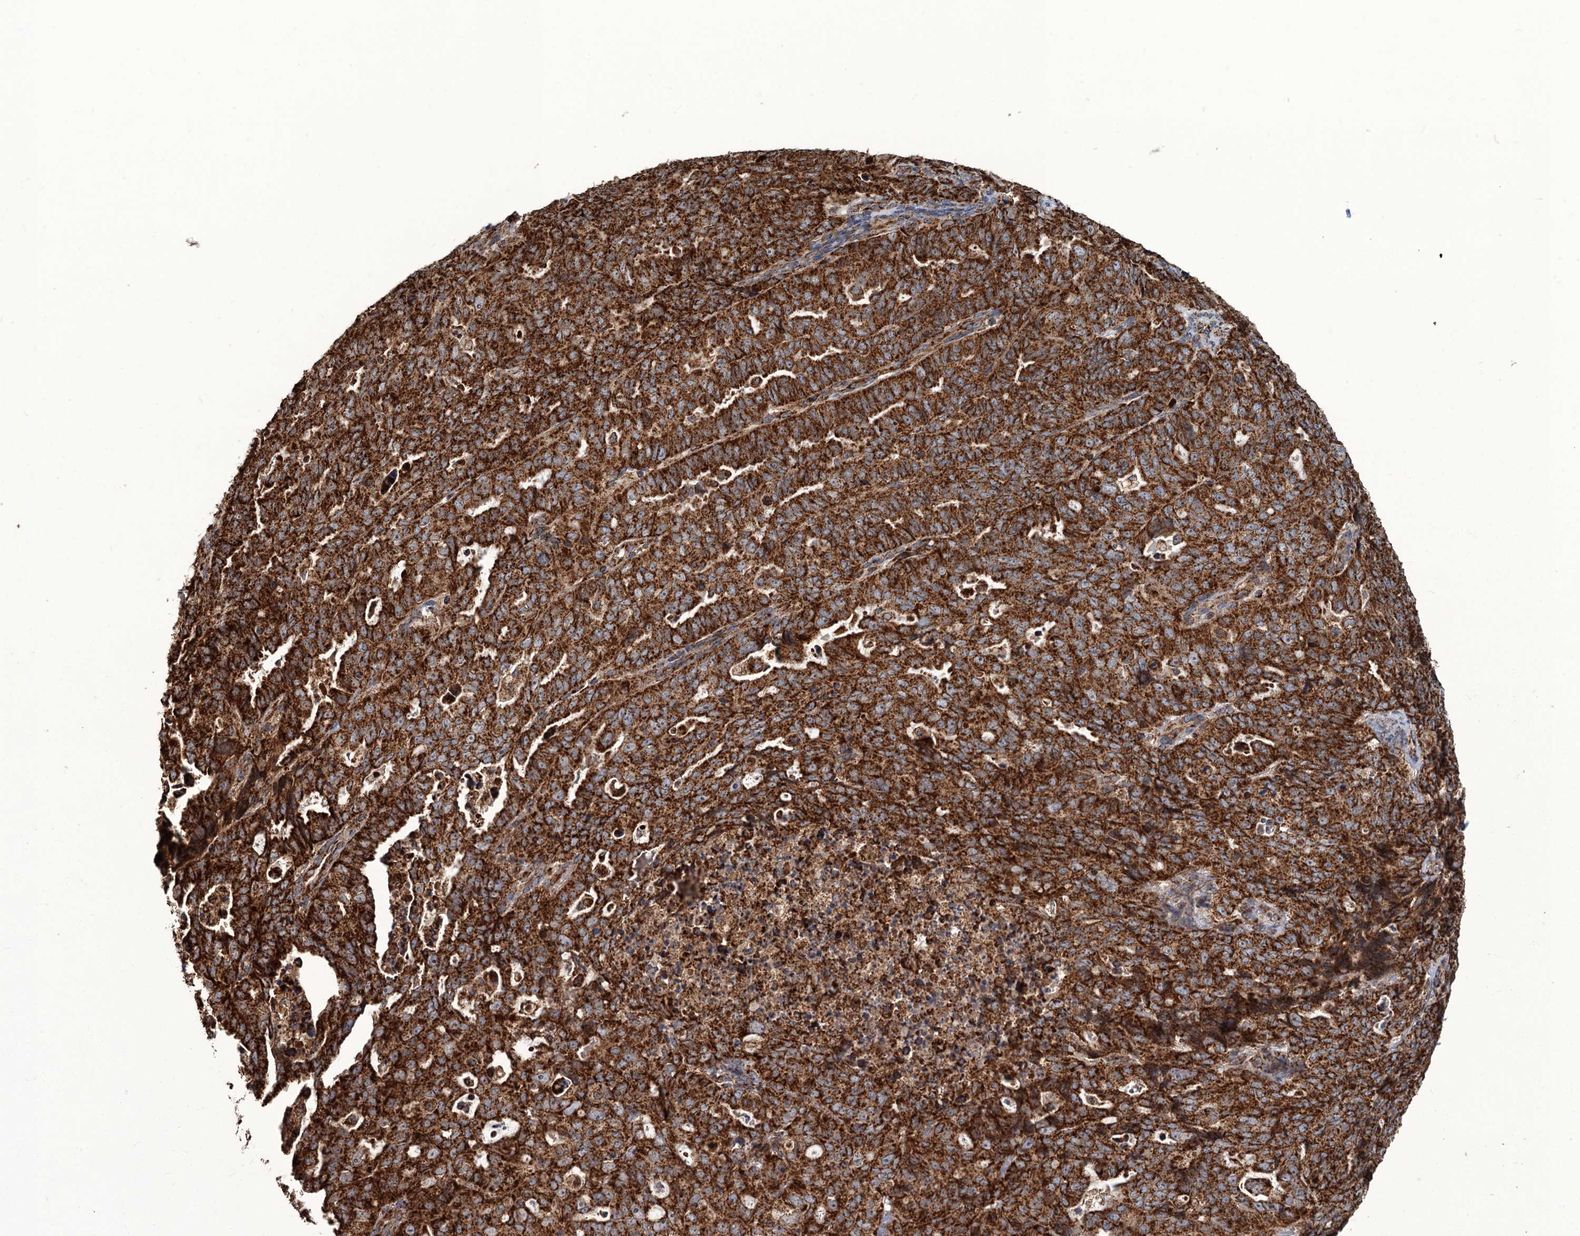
{"staining": {"intensity": "strong", "quantity": ">75%", "location": "cytoplasmic/membranous"}, "tissue": "endometrial cancer", "cell_type": "Tumor cells", "image_type": "cancer", "snomed": [{"axis": "morphology", "description": "Adenocarcinoma, NOS"}, {"axis": "topography", "description": "Endometrium"}], "caption": "IHC micrograph of neoplastic tissue: endometrial cancer (adenocarcinoma) stained using immunohistochemistry displays high levels of strong protein expression localized specifically in the cytoplasmic/membranous of tumor cells, appearing as a cytoplasmic/membranous brown color.", "gene": "APH1A", "patient": {"sex": "female", "age": 65}}